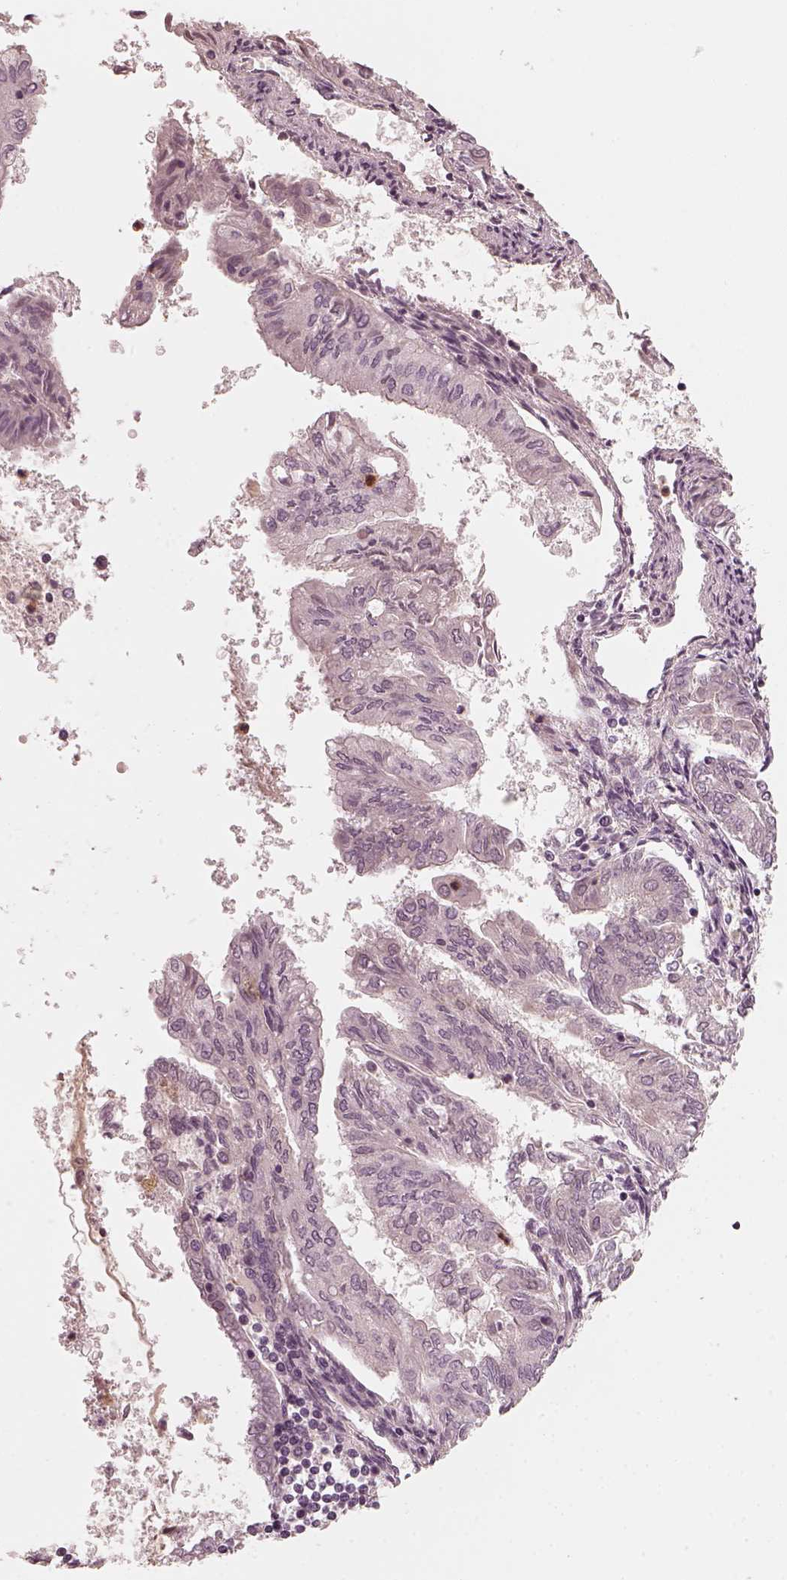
{"staining": {"intensity": "negative", "quantity": "none", "location": "none"}, "tissue": "endometrial cancer", "cell_type": "Tumor cells", "image_type": "cancer", "snomed": [{"axis": "morphology", "description": "Adenocarcinoma, NOS"}, {"axis": "topography", "description": "Endometrium"}], "caption": "Tumor cells show no significant protein expression in endometrial cancer.", "gene": "CHIT1", "patient": {"sex": "female", "age": 68}}